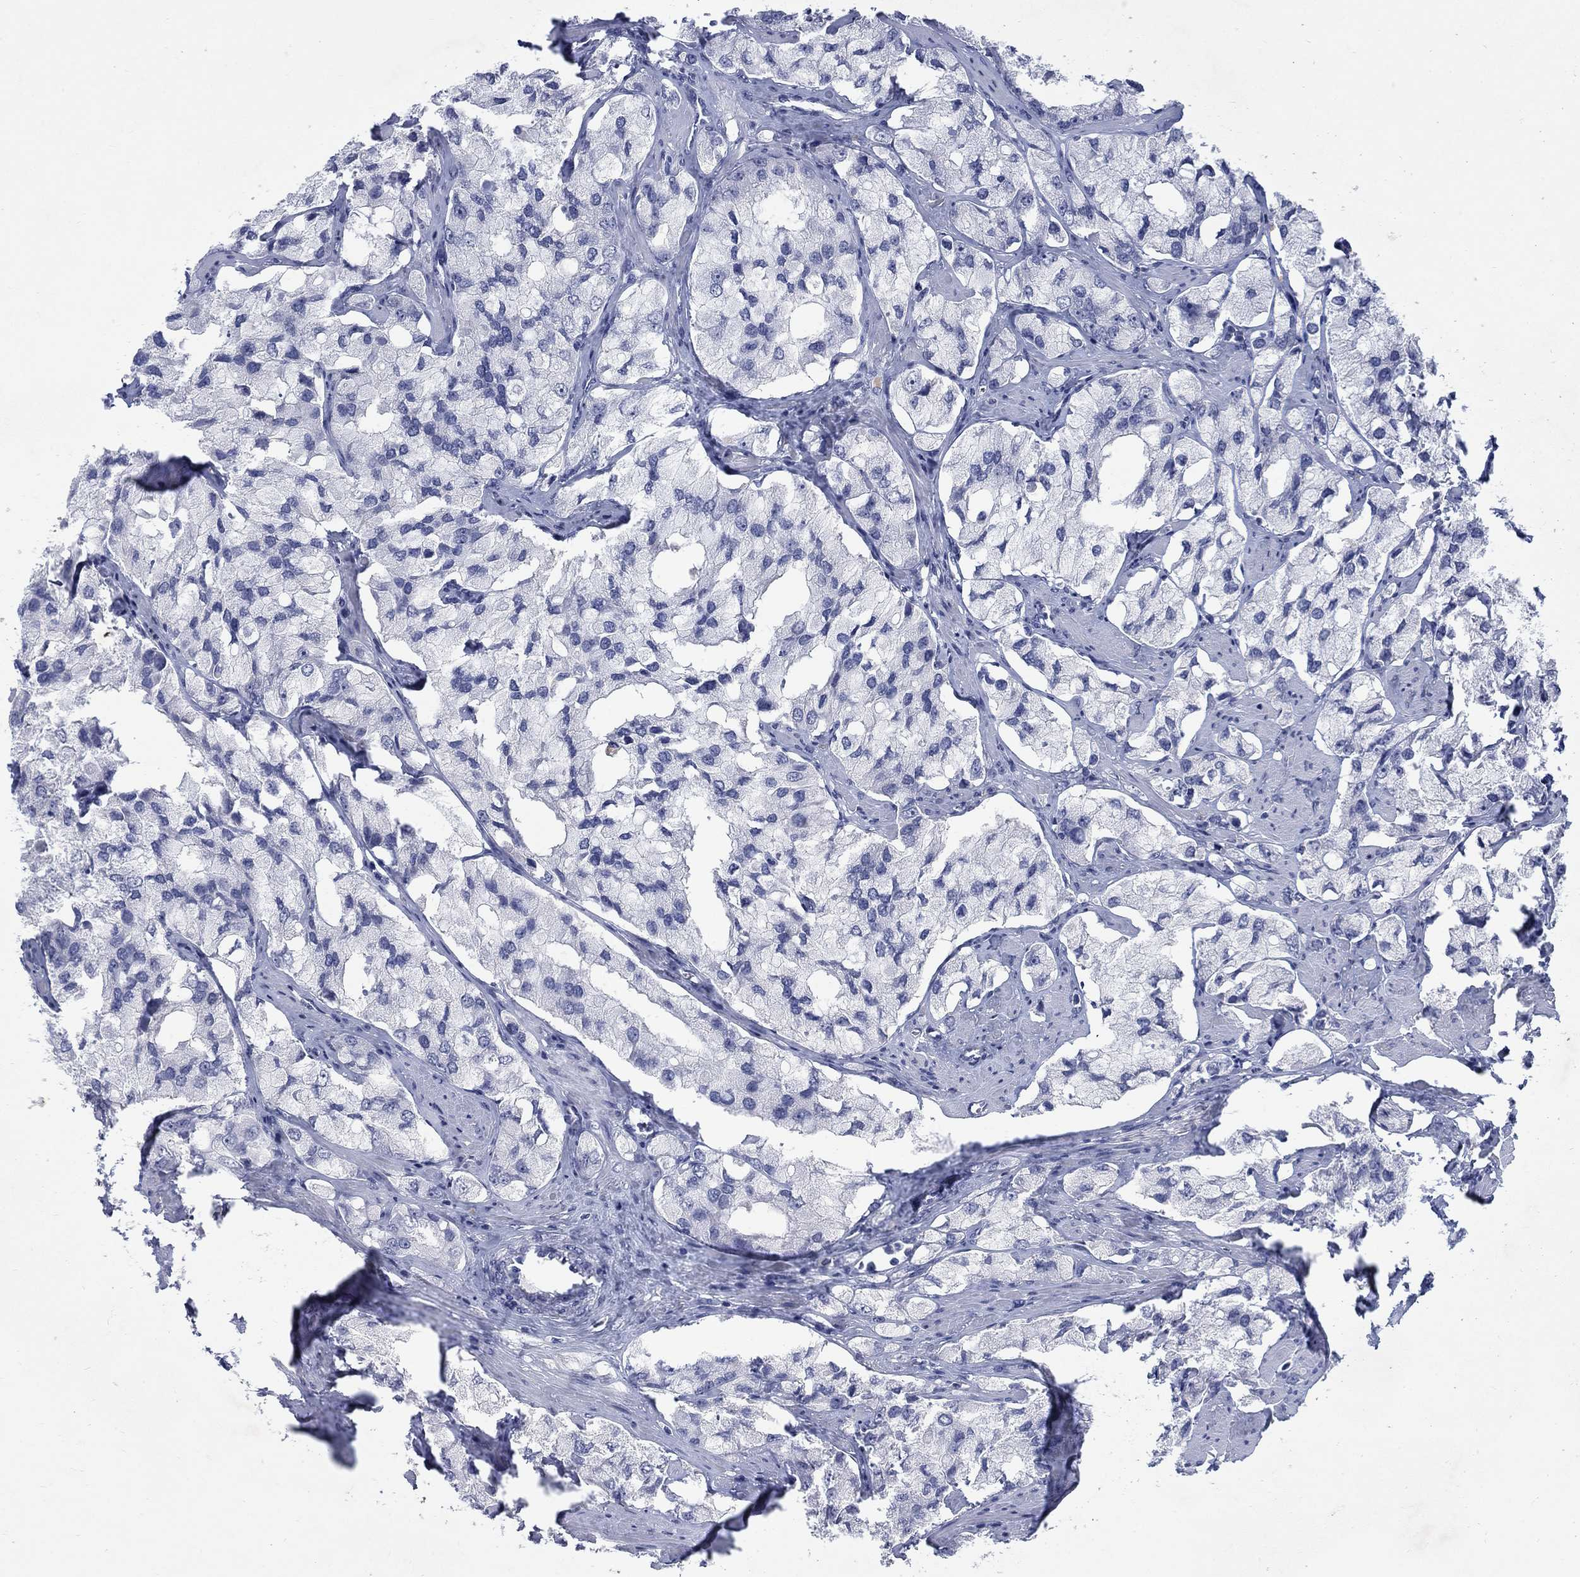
{"staining": {"intensity": "negative", "quantity": "none", "location": "none"}, "tissue": "prostate cancer", "cell_type": "Tumor cells", "image_type": "cancer", "snomed": [{"axis": "morphology", "description": "Adenocarcinoma, NOS"}, {"axis": "topography", "description": "Prostate and seminal vesicle, NOS"}, {"axis": "topography", "description": "Prostate"}], "caption": "Human prostate cancer (adenocarcinoma) stained for a protein using immunohistochemistry displays no positivity in tumor cells.", "gene": "RFTN2", "patient": {"sex": "male", "age": 64}}